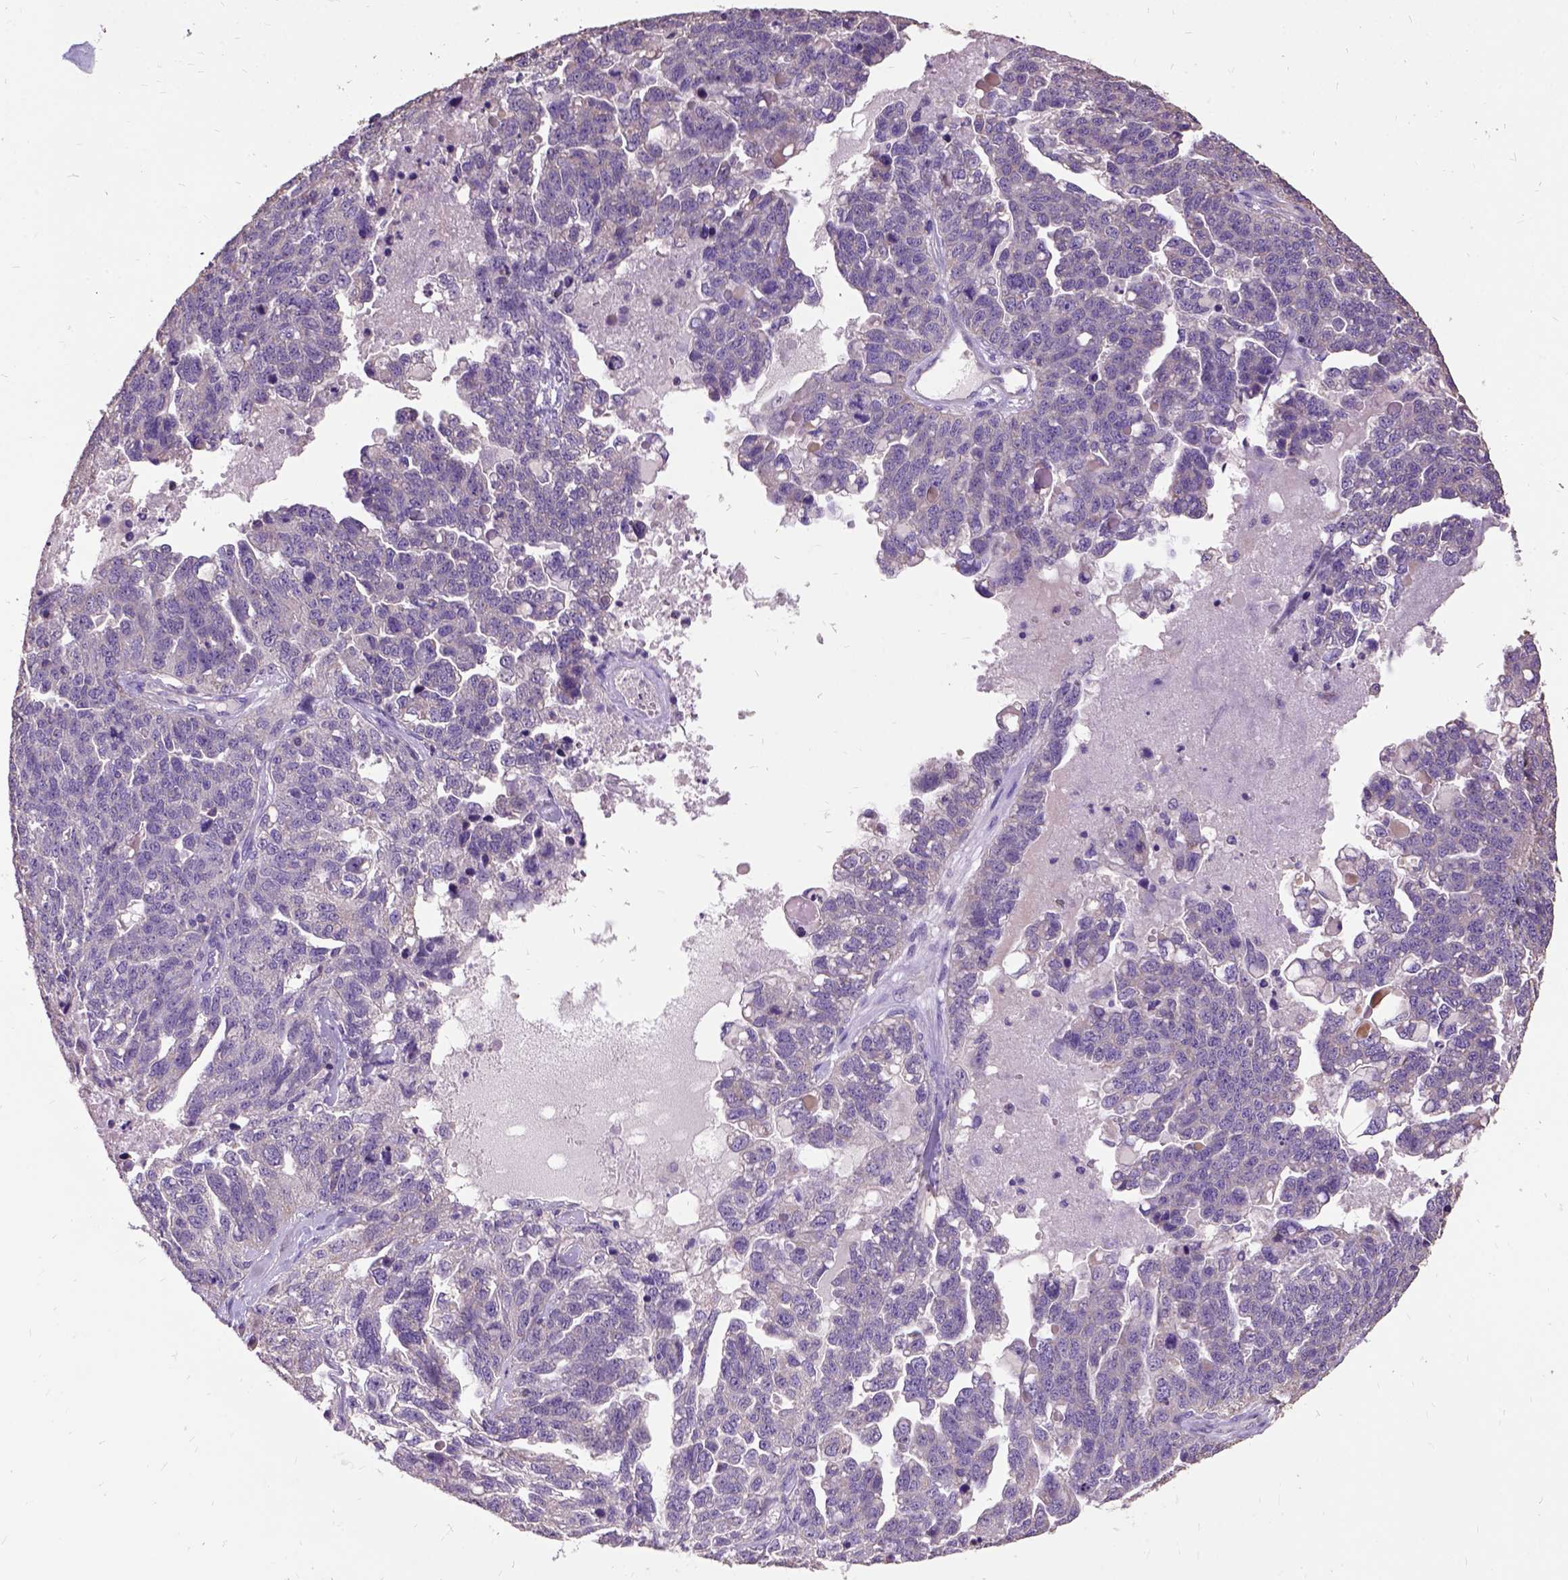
{"staining": {"intensity": "negative", "quantity": "none", "location": "none"}, "tissue": "ovarian cancer", "cell_type": "Tumor cells", "image_type": "cancer", "snomed": [{"axis": "morphology", "description": "Cystadenocarcinoma, serous, NOS"}, {"axis": "topography", "description": "Ovary"}], "caption": "This is a photomicrograph of IHC staining of ovarian cancer, which shows no positivity in tumor cells.", "gene": "DQX1", "patient": {"sex": "female", "age": 71}}